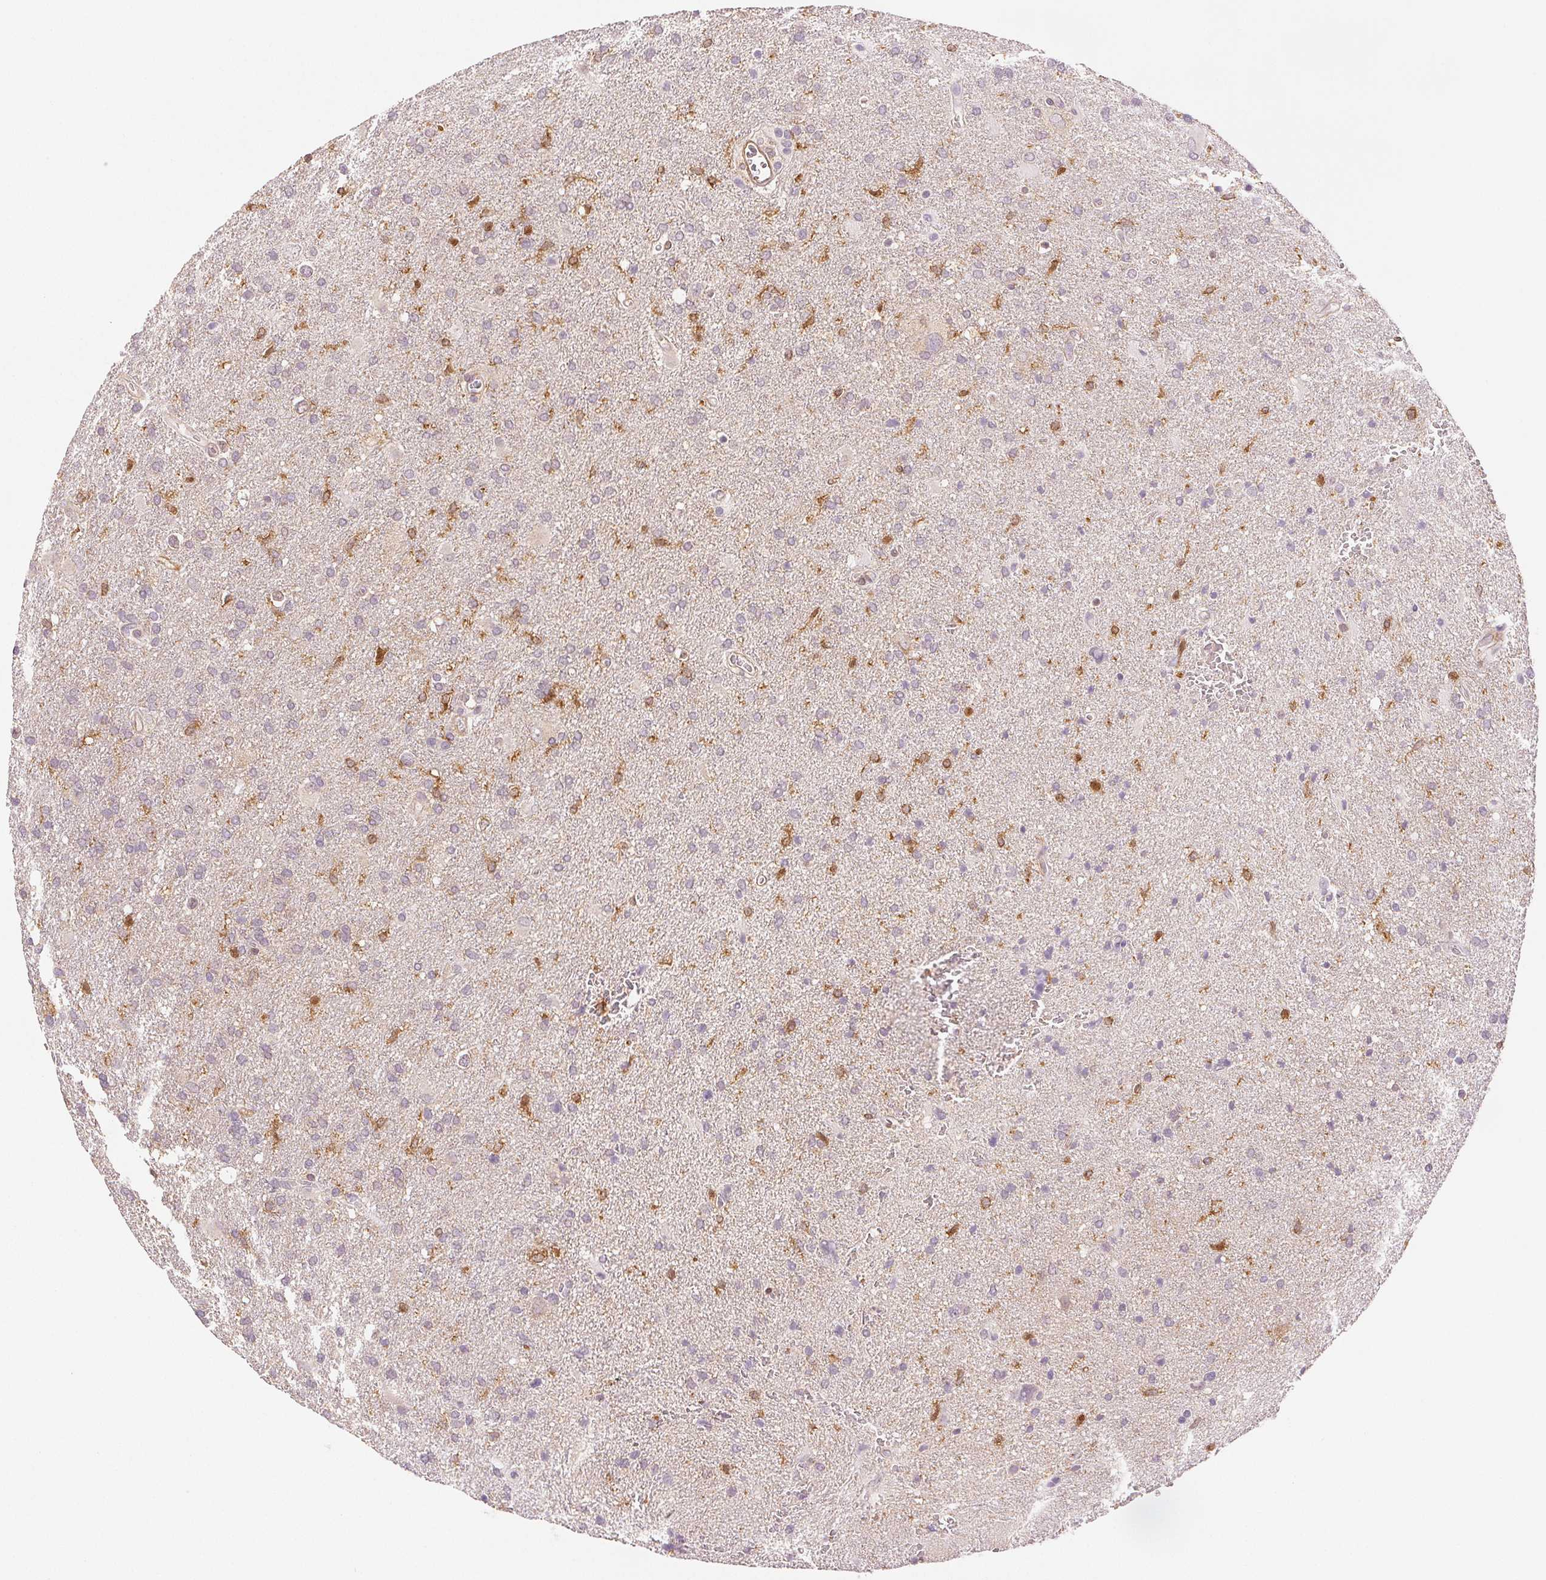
{"staining": {"intensity": "negative", "quantity": "none", "location": "none"}, "tissue": "glioma", "cell_type": "Tumor cells", "image_type": "cancer", "snomed": [{"axis": "morphology", "description": "Glioma, malignant, Low grade"}, {"axis": "topography", "description": "Brain"}], "caption": "Tumor cells show no significant protein positivity in glioma.", "gene": "DIAPH2", "patient": {"sex": "male", "age": 66}}